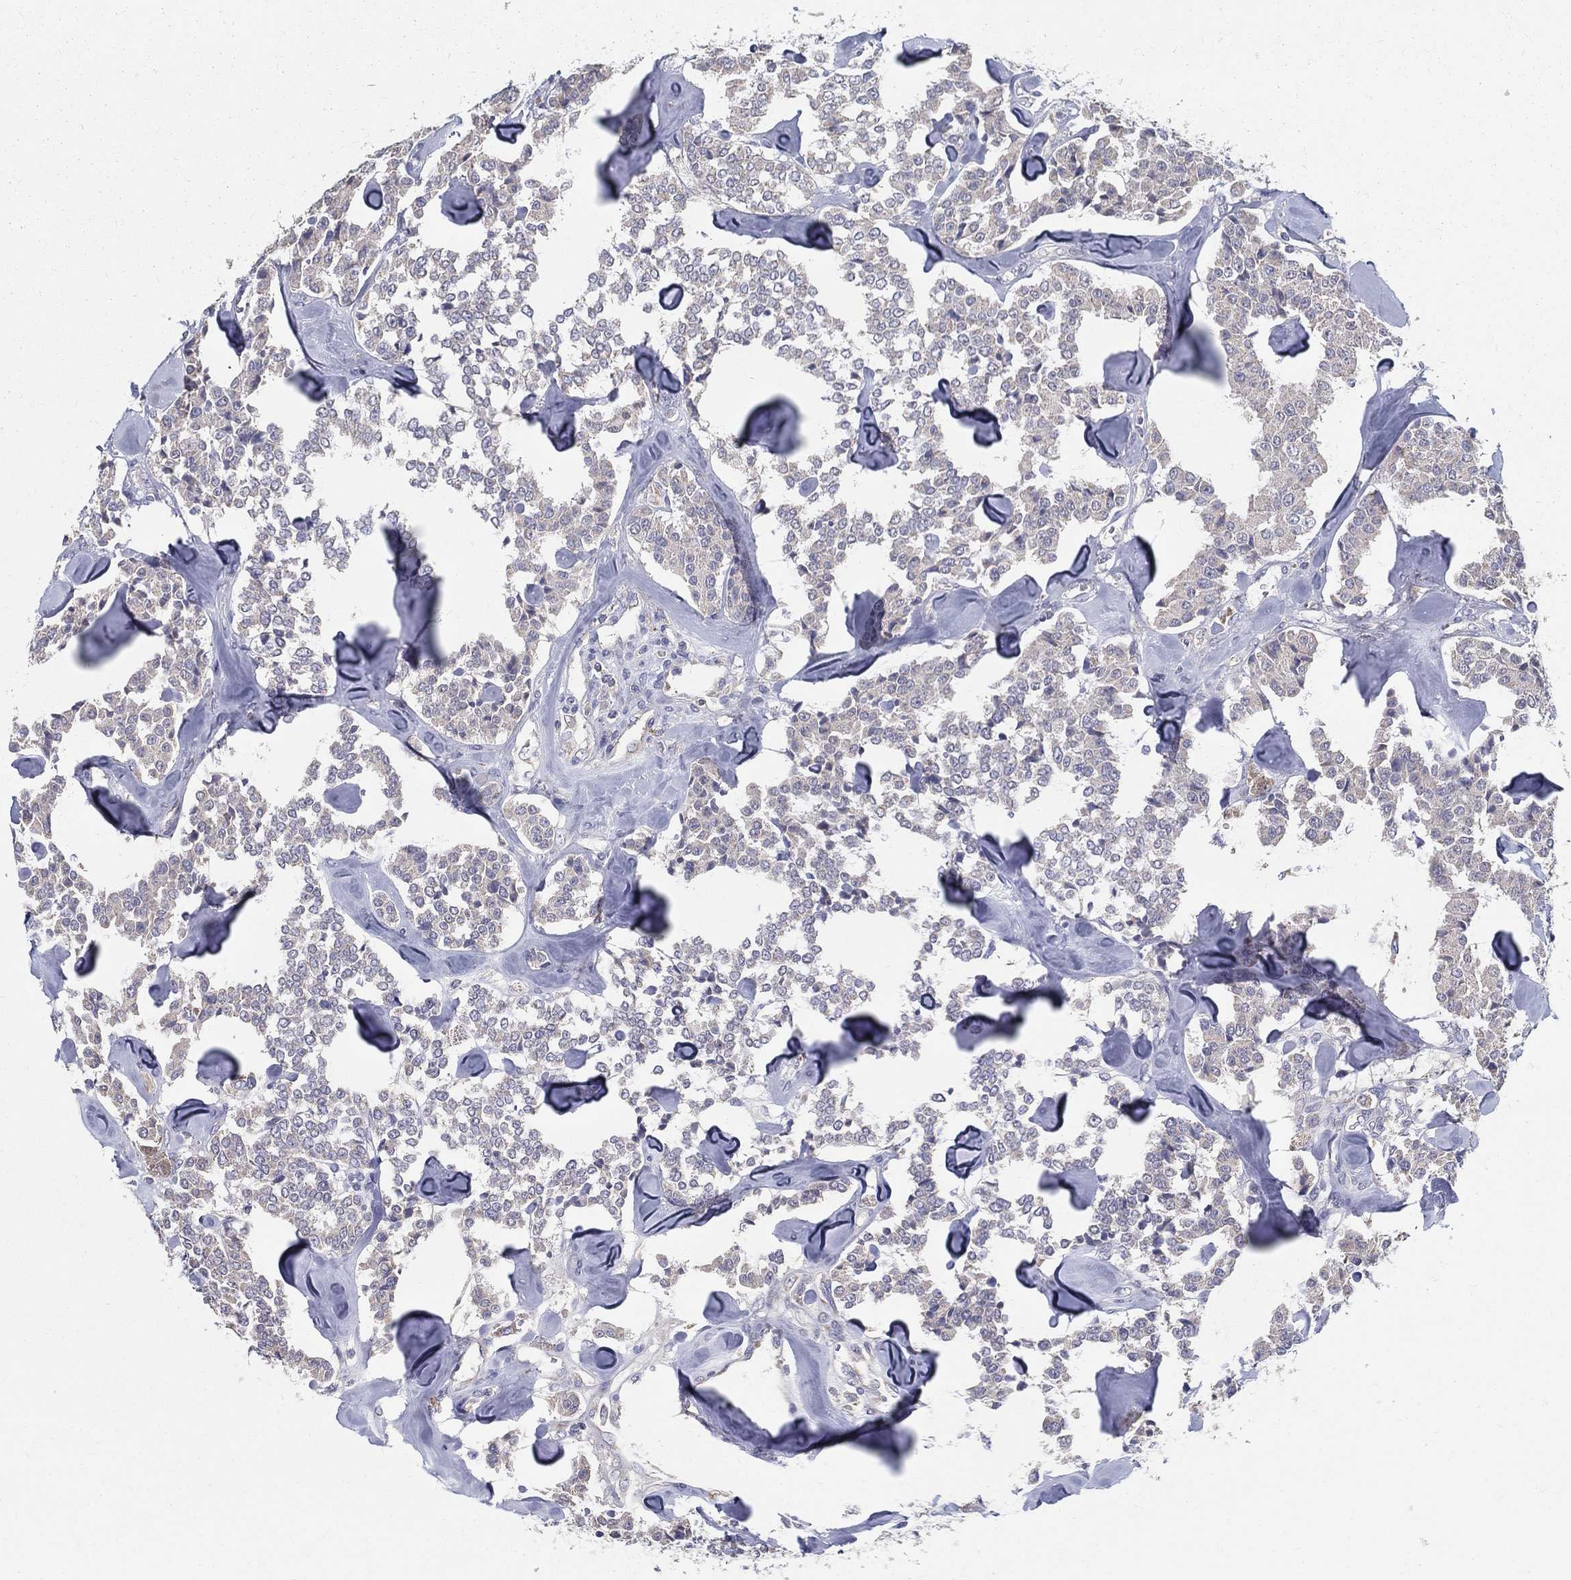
{"staining": {"intensity": "negative", "quantity": "none", "location": "none"}, "tissue": "carcinoid", "cell_type": "Tumor cells", "image_type": "cancer", "snomed": [{"axis": "morphology", "description": "Carcinoid, malignant, NOS"}, {"axis": "topography", "description": "Pancreas"}], "caption": "An image of carcinoid (malignant) stained for a protein shows no brown staining in tumor cells.", "gene": "PCSK1", "patient": {"sex": "male", "age": 41}}